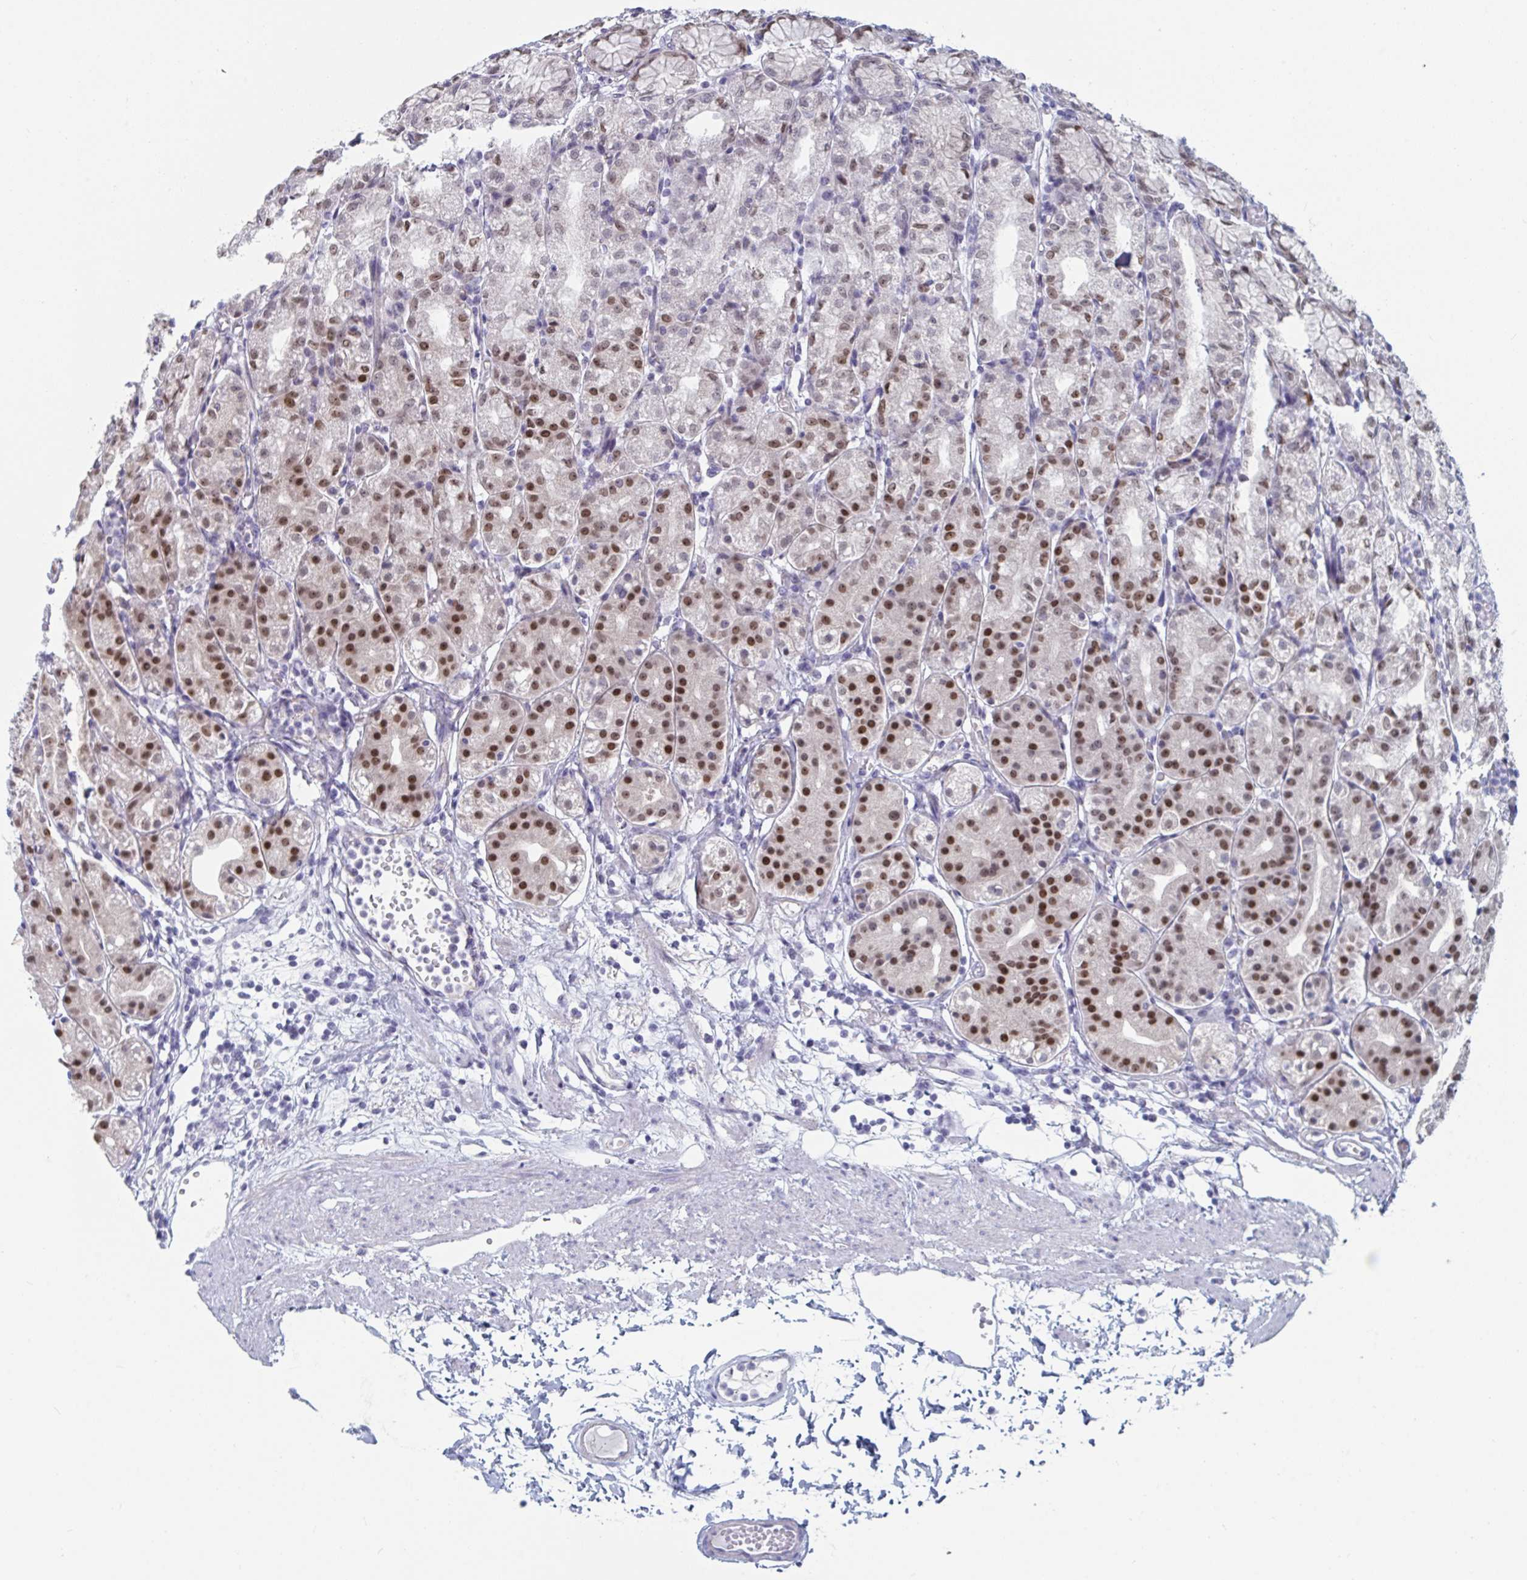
{"staining": {"intensity": "strong", "quantity": "<25%", "location": "nuclear"}, "tissue": "stomach", "cell_type": "Glandular cells", "image_type": "normal", "snomed": [{"axis": "morphology", "description": "Normal tissue, NOS"}, {"axis": "topography", "description": "Stomach"}], "caption": "Protein analysis of normal stomach demonstrates strong nuclear expression in approximately <25% of glandular cells.", "gene": "FOXA1", "patient": {"sex": "female", "age": 57}}